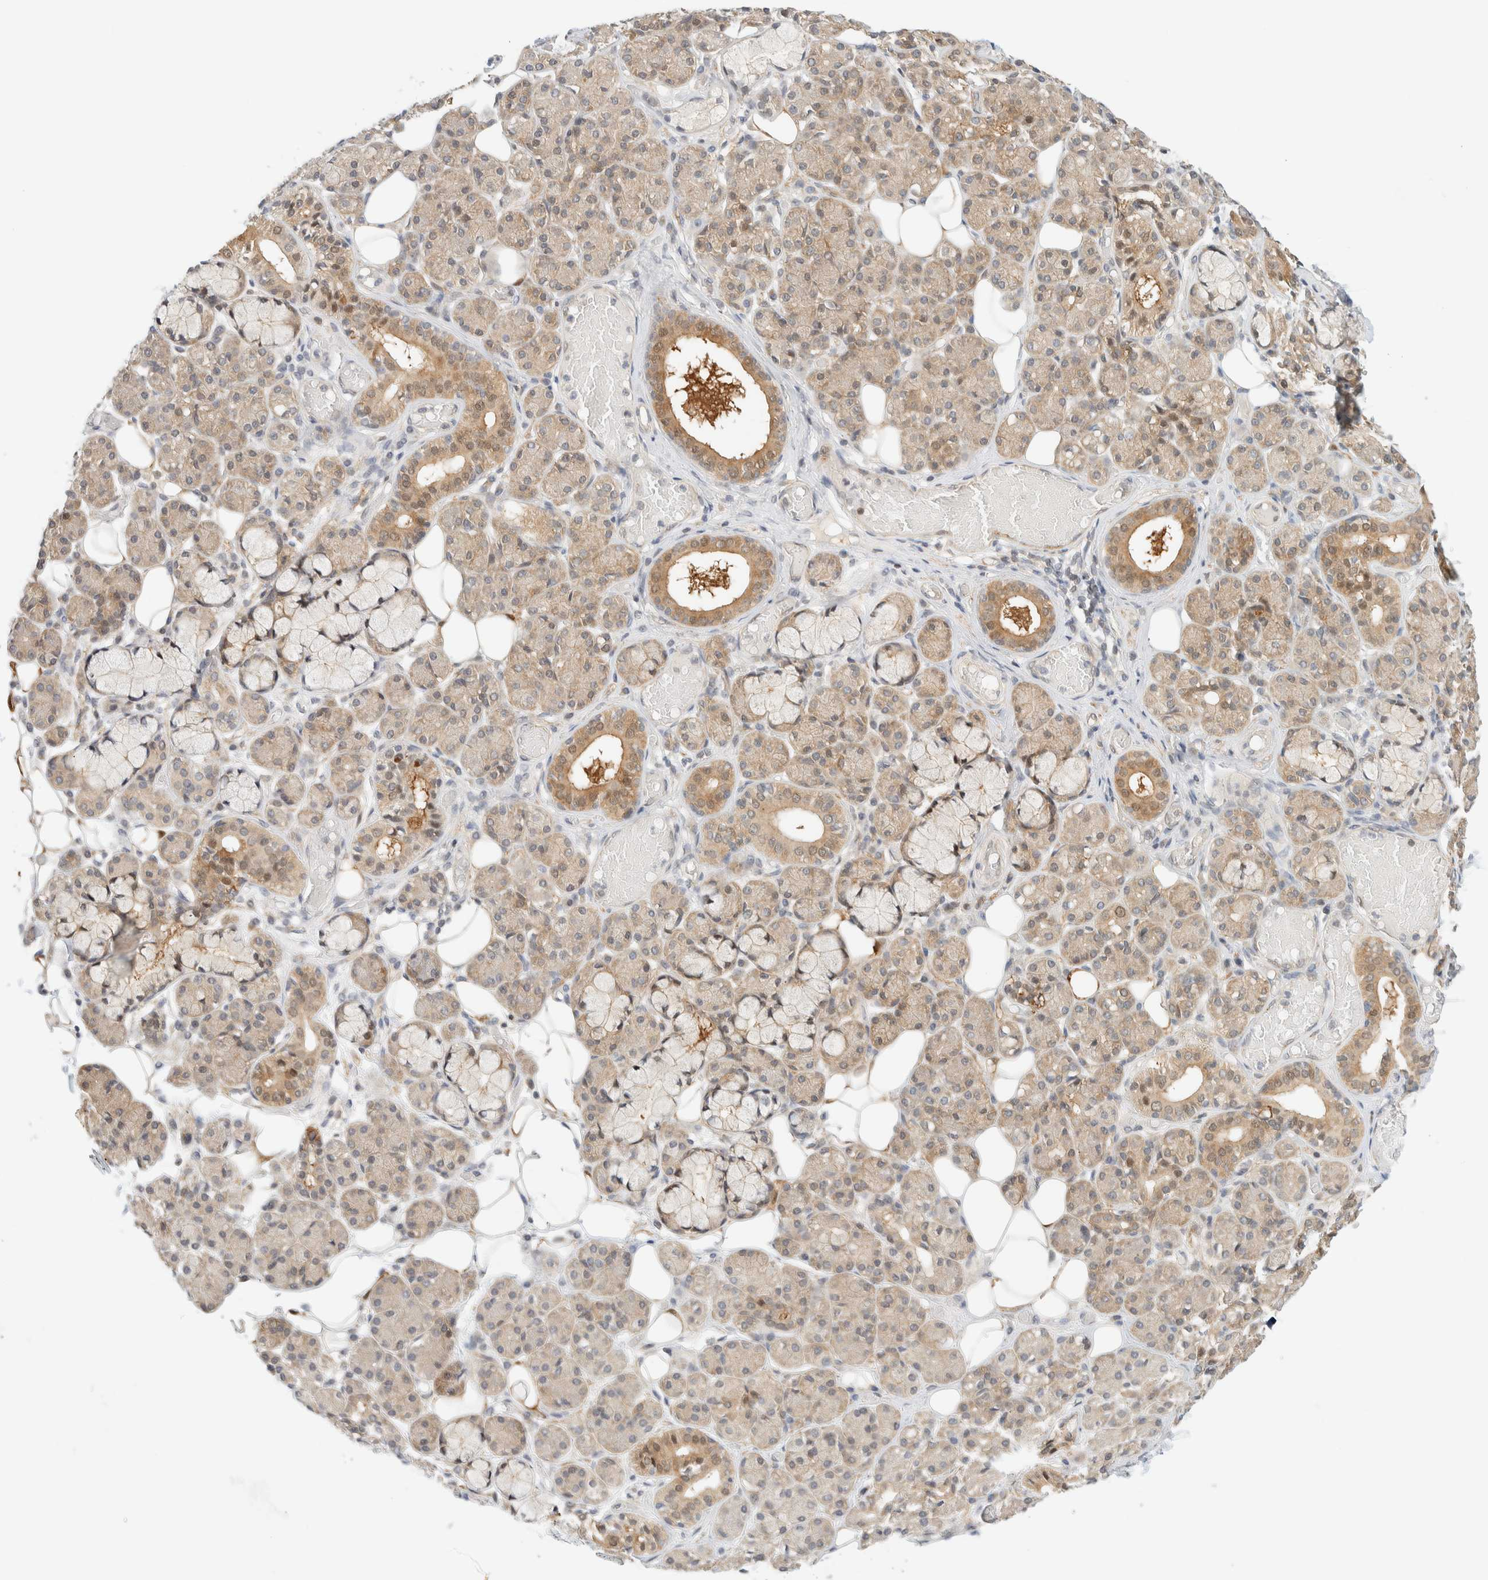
{"staining": {"intensity": "moderate", "quantity": ">75%", "location": "cytoplasmic/membranous,nuclear"}, "tissue": "salivary gland", "cell_type": "Glandular cells", "image_type": "normal", "snomed": [{"axis": "morphology", "description": "Normal tissue, NOS"}, {"axis": "topography", "description": "Salivary gland"}], "caption": "Salivary gland stained for a protein (brown) displays moderate cytoplasmic/membranous,nuclear positive positivity in approximately >75% of glandular cells.", "gene": "PCYT2", "patient": {"sex": "male", "age": 63}}